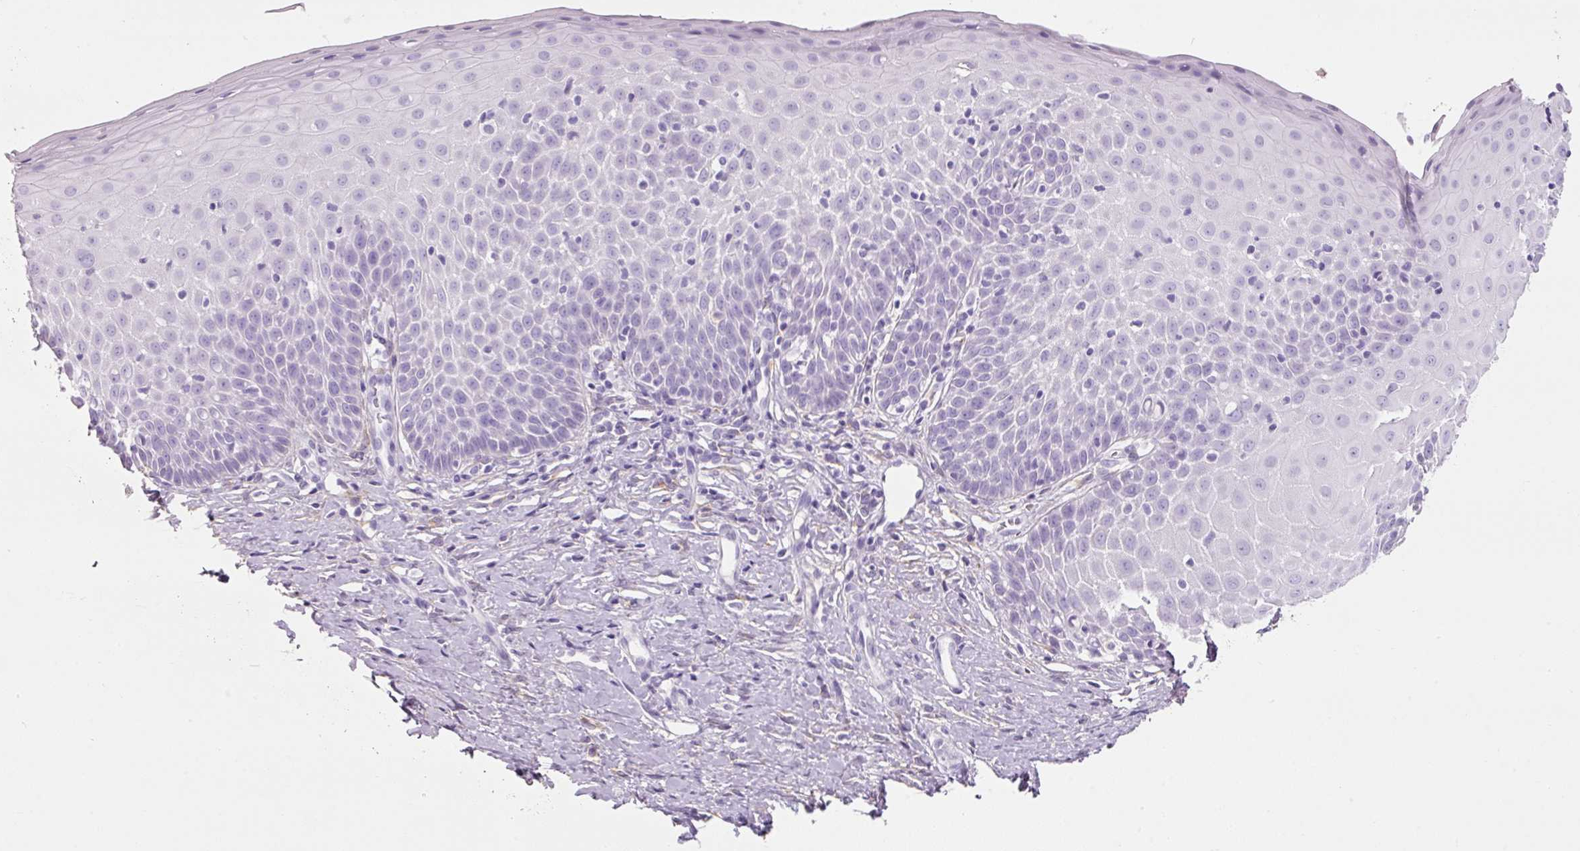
{"staining": {"intensity": "negative", "quantity": "none", "location": "none"}, "tissue": "cervix", "cell_type": "Glandular cells", "image_type": "normal", "snomed": [{"axis": "morphology", "description": "Normal tissue, NOS"}, {"axis": "topography", "description": "Cervix"}], "caption": "Human cervix stained for a protein using immunohistochemistry (IHC) reveals no staining in glandular cells.", "gene": "DNM1", "patient": {"sex": "female", "age": 36}}